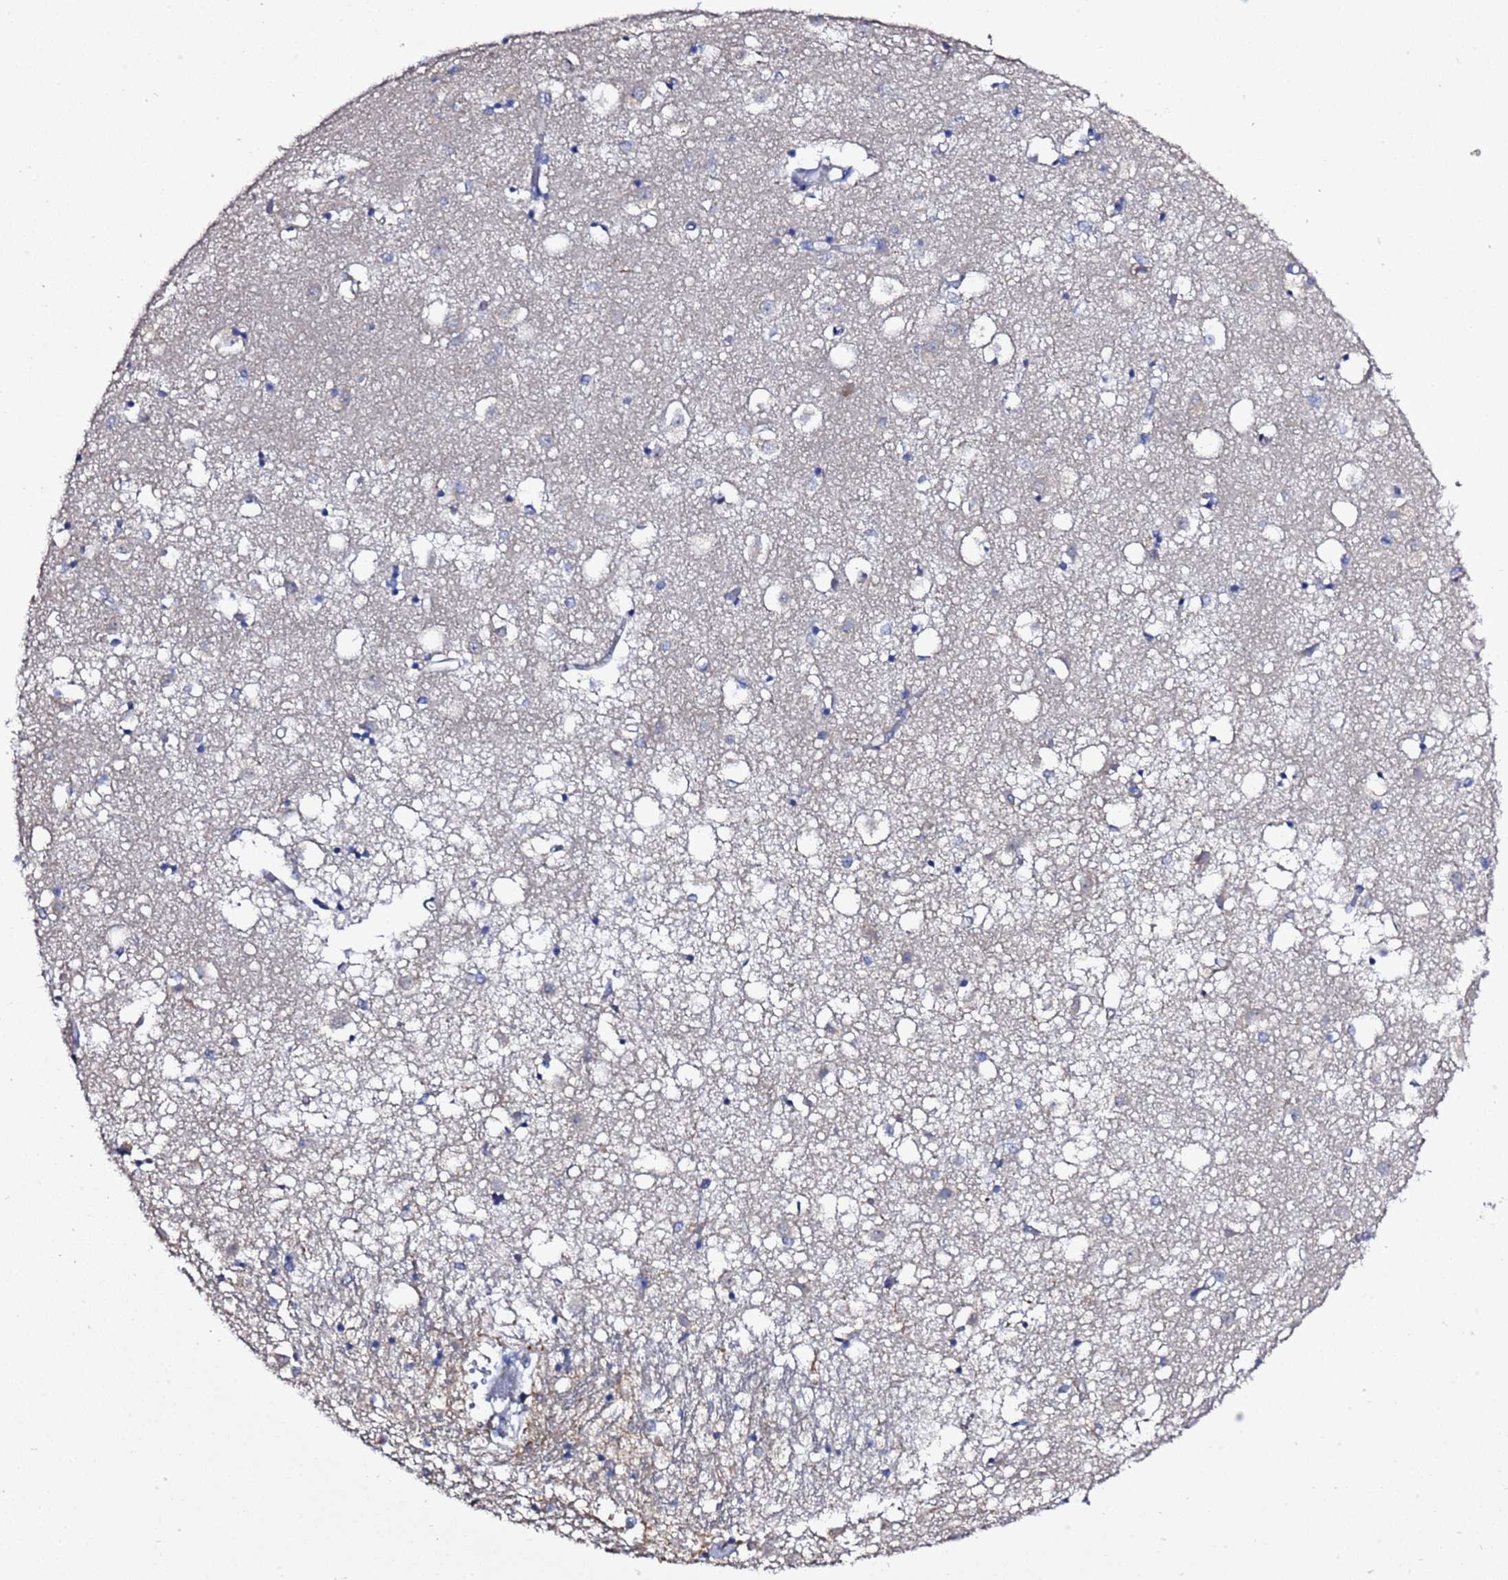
{"staining": {"intensity": "negative", "quantity": "none", "location": "none"}, "tissue": "caudate", "cell_type": "Glial cells", "image_type": "normal", "snomed": [{"axis": "morphology", "description": "Normal tissue, NOS"}, {"axis": "topography", "description": "Lateral ventricle wall"}], "caption": "A high-resolution histopathology image shows immunohistochemistry staining of benign caudate, which exhibits no significant positivity in glial cells. (Brightfield microscopy of DAB (3,3'-diaminobenzidine) immunohistochemistry (IHC) at high magnification).", "gene": "RABL2A", "patient": {"sex": "male", "age": 70}}